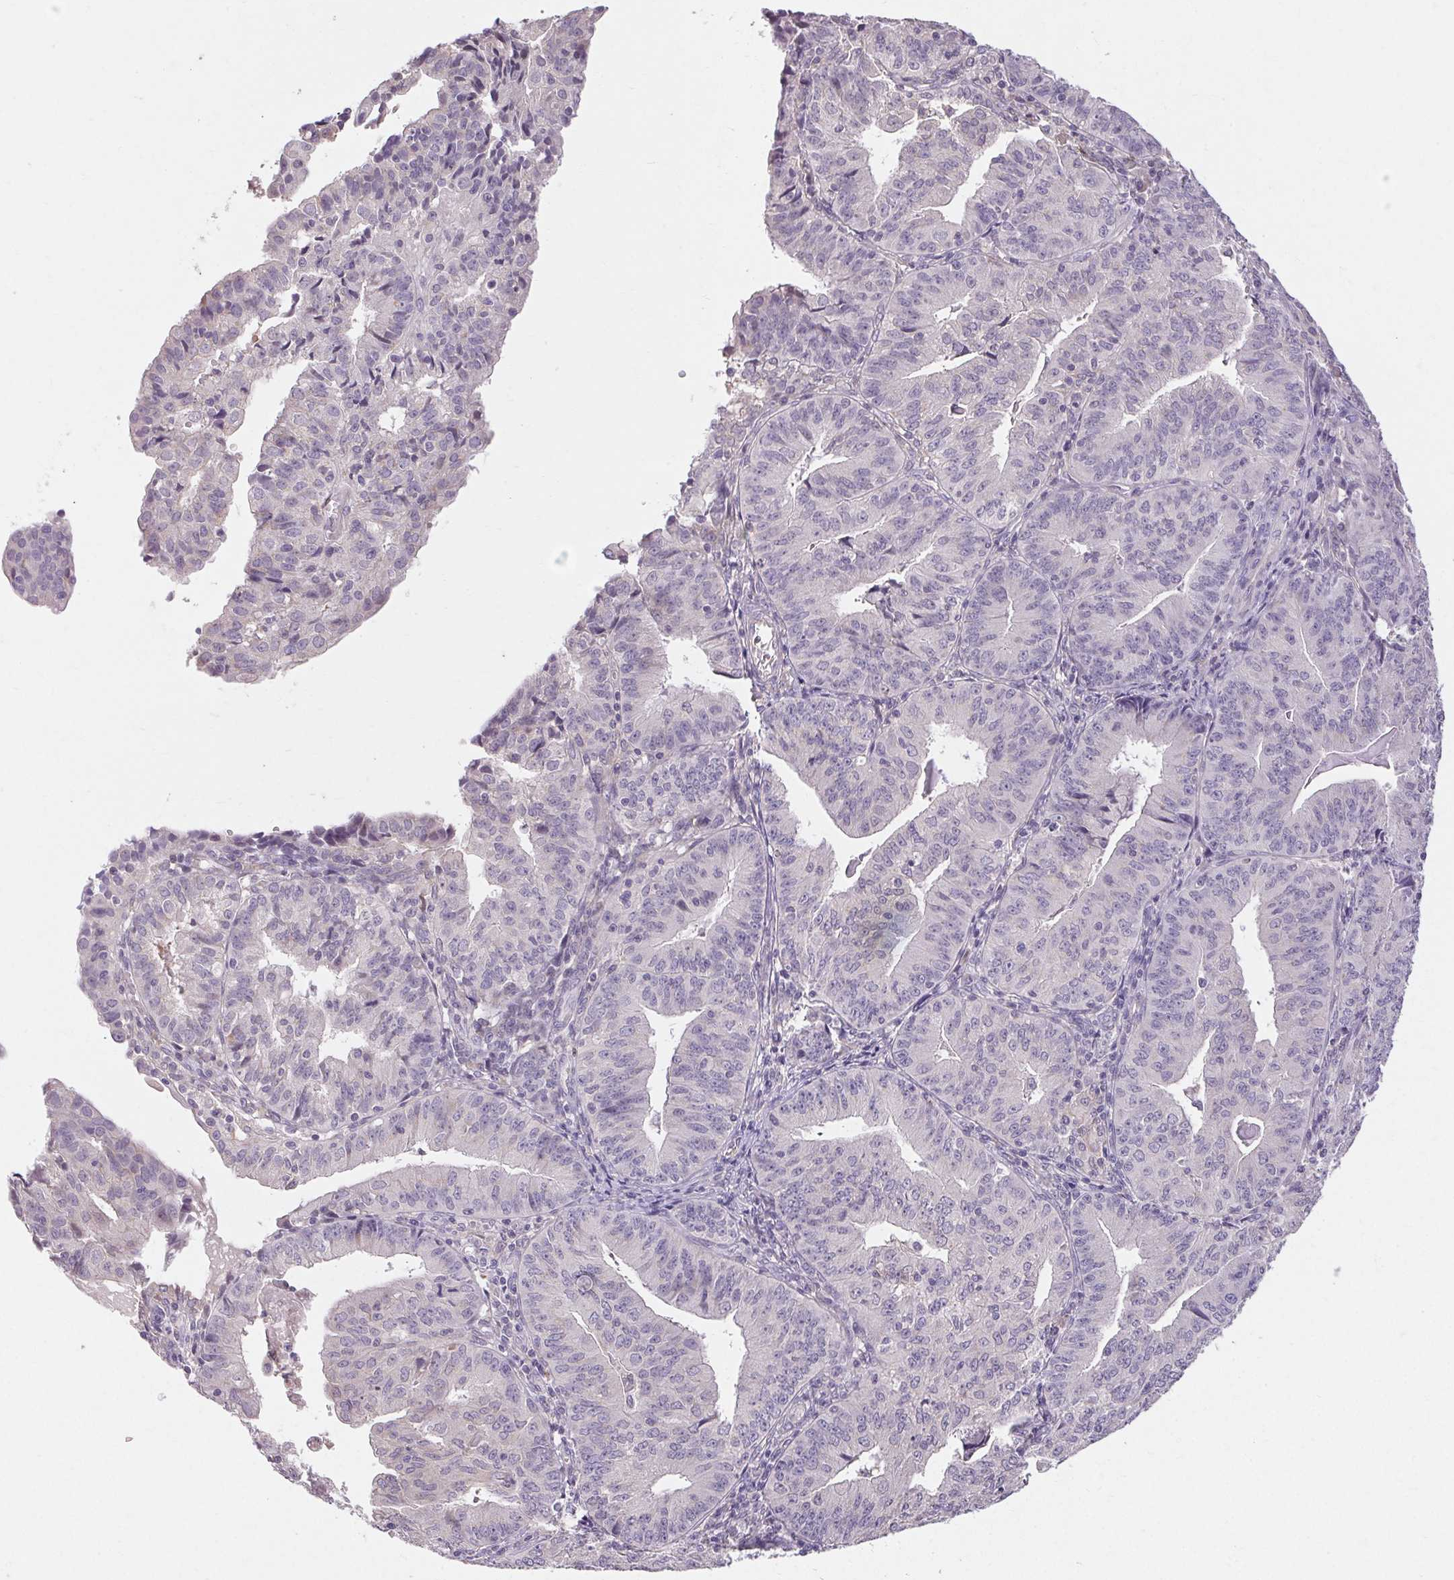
{"staining": {"intensity": "negative", "quantity": "none", "location": "none"}, "tissue": "endometrial cancer", "cell_type": "Tumor cells", "image_type": "cancer", "snomed": [{"axis": "morphology", "description": "Adenocarcinoma, NOS"}, {"axis": "topography", "description": "Endometrium"}], "caption": "The image reveals no significant positivity in tumor cells of endometrial cancer (adenocarcinoma). The staining is performed using DAB (3,3'-diaminobenzidine) brown chromogen with nuclei counter-stained in using hematoxylin.", "gene": "TMEM52B", "patient": {"sex": "female", "age": 56}}